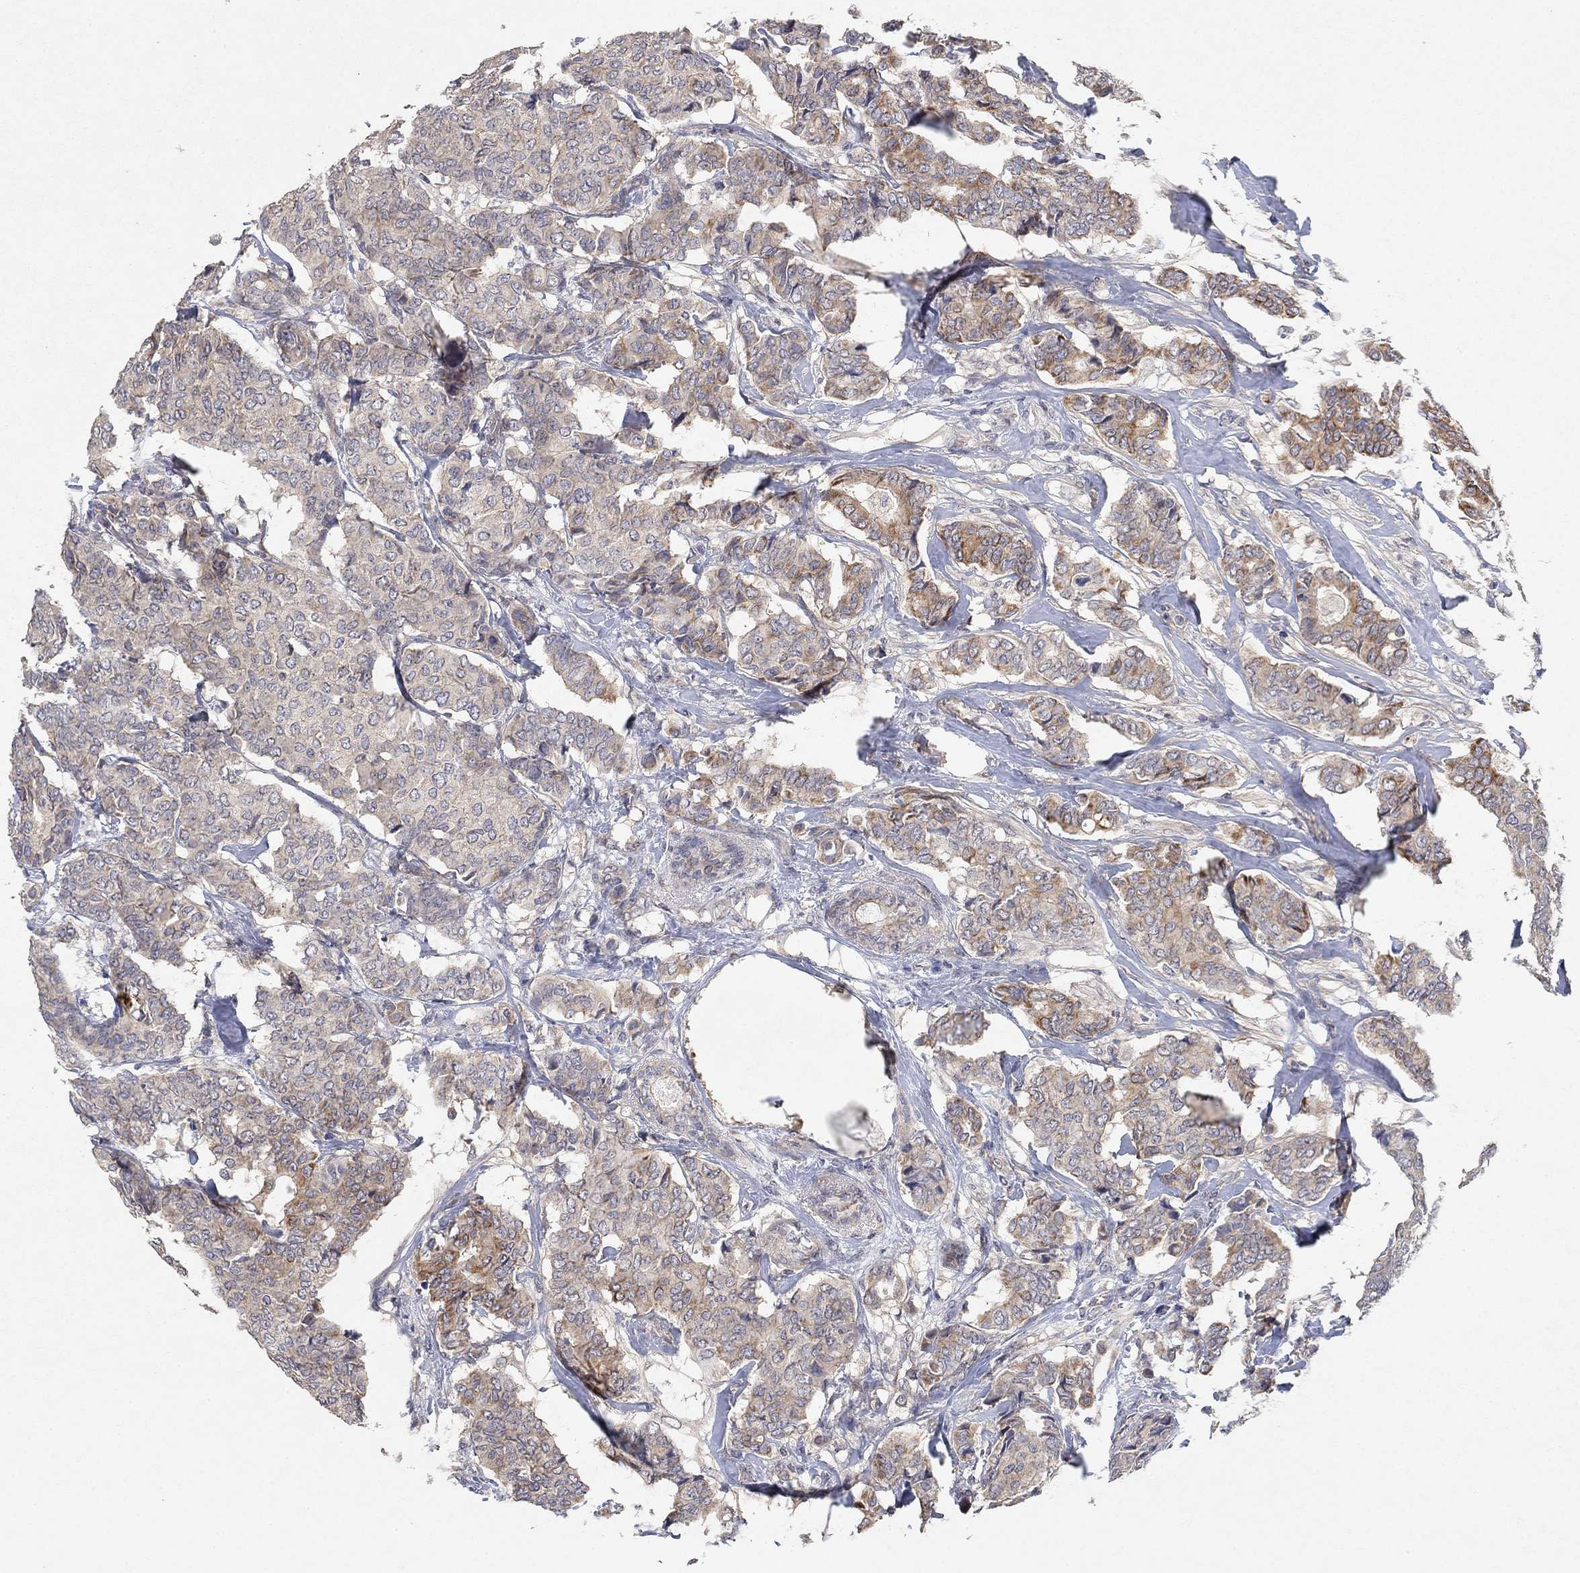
{"staining": {"intensity": "weak", "quantity": "<25%", "location": "cytoplasmic/membranous"}, "tissue": "breast cancer", "cell_type": "Tumor cells", "image_type": "cancer", "snomed": [{"axis": "morphology", "description": "Duct carcinoma"}, {"axis": "topography", "description": "Breast"}], "caption": "This image is of intraductal carcinoma (breast) stained with IHC to label a protein in brown with the nuclei are counter-stained blue. There is no staining in tumor cells. (DAB (3,3'-diaminobenzidine) immunohistochemistry, high magnification).", "gene": "MCUR1", "patient": {"sex": "female", "age": 75}}